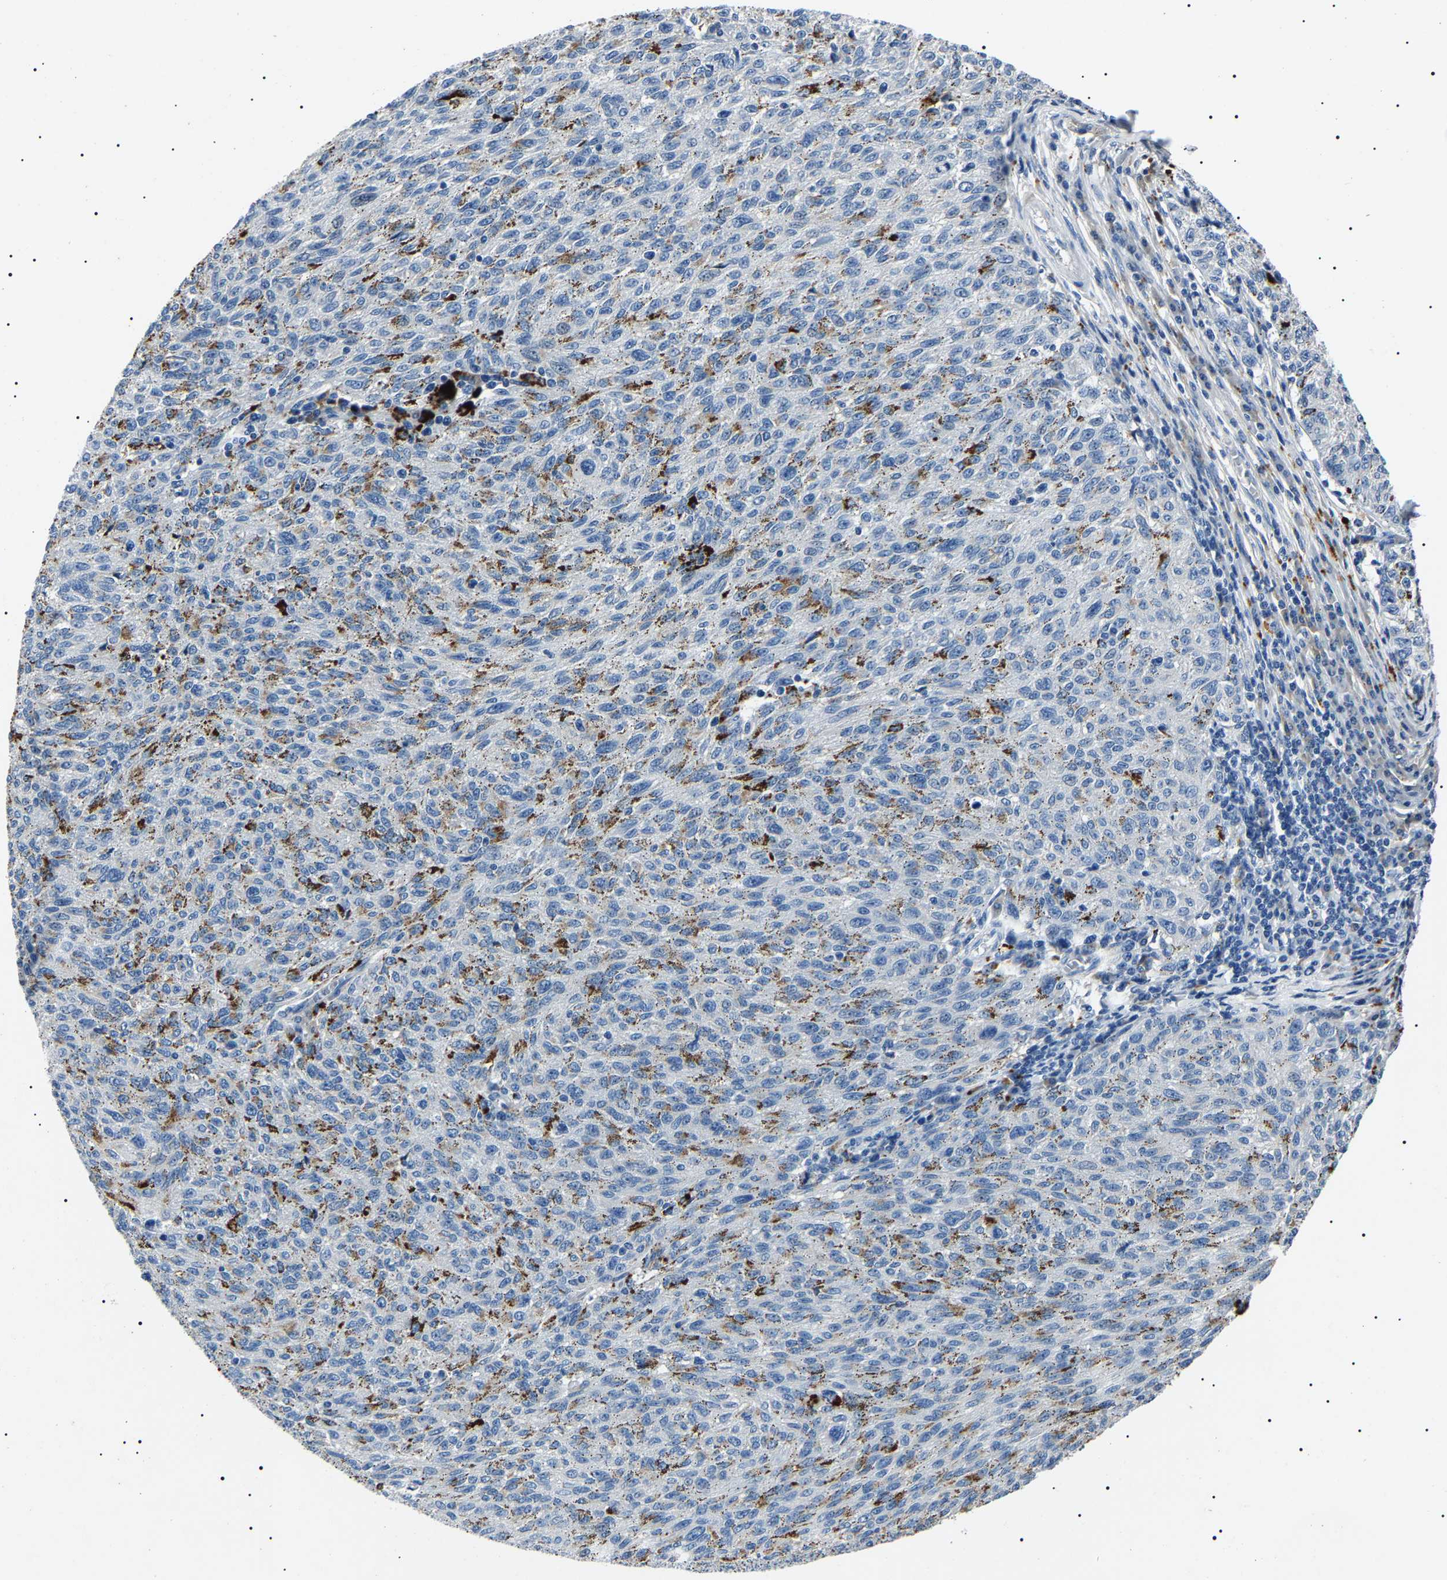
{"staining": {"intensity": "negative", "quantity": "none", "location": "none"}, "tissue": "melanoma", "cell_type": "Tumor cells", "image_type": "cancer", "snomed": [{"axis": "morphology", "description": "Malignant melanoma, NOS"}, {"axis": "topography", "description": "Skin"}], "caption": "A photomicrograph of human melanoma is negative for staining in tumor cells.", "gene": "KLK15", "patient": {"sex": "female", "age": 72}}